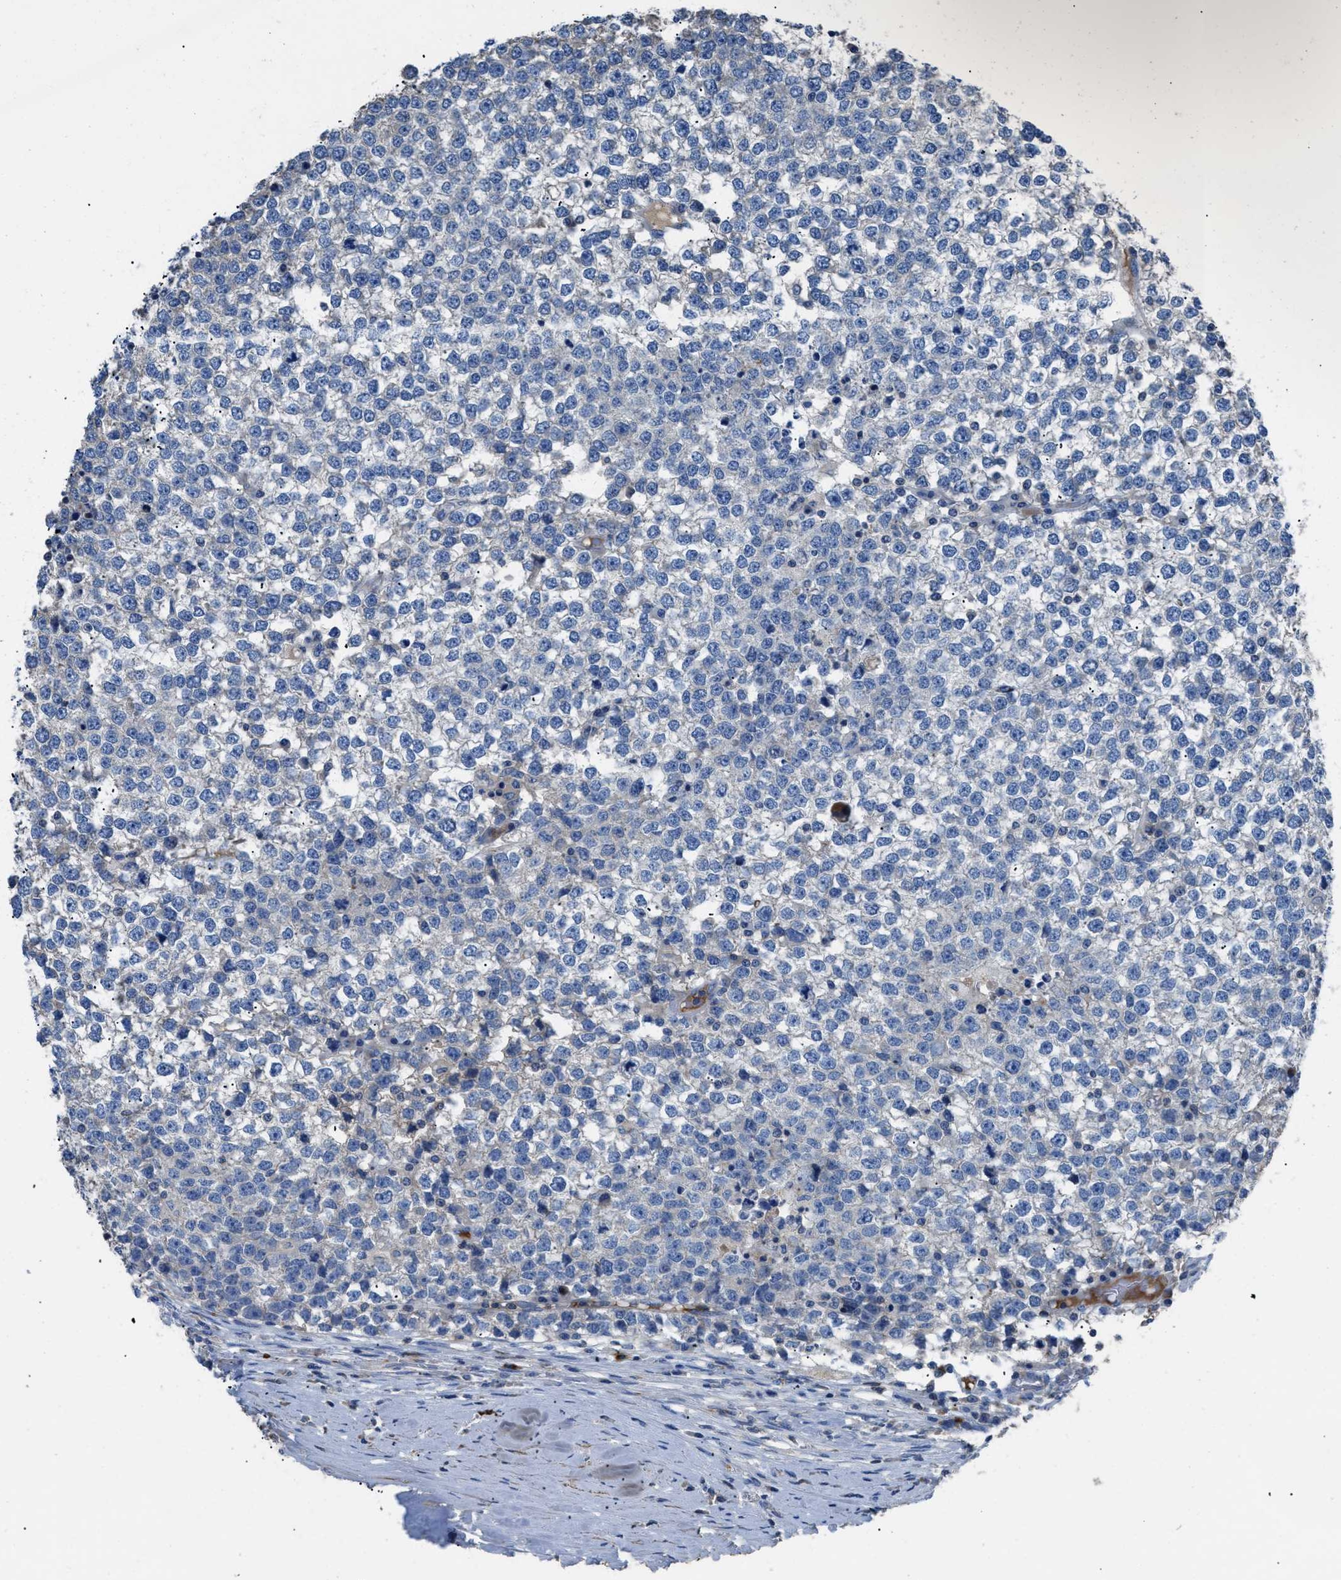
{"staining": {"intensity": "negative", "quantity": "none", "location": "none"}, "tissue": "testis cancer", "cell_type": "Tumor cells", "image_type": "cancer", "snomed": [{"axis": "morphology", "description": "Seminoma, NOS"}, {"axis": "topography", "description": "Testis"}], "caption": "Seminoma (testis) was stained to show a protein in brown. There is no significant expression in tumor cells.", "gene": "SGCZ", "patient": {"sex": "male", "age": 65}}